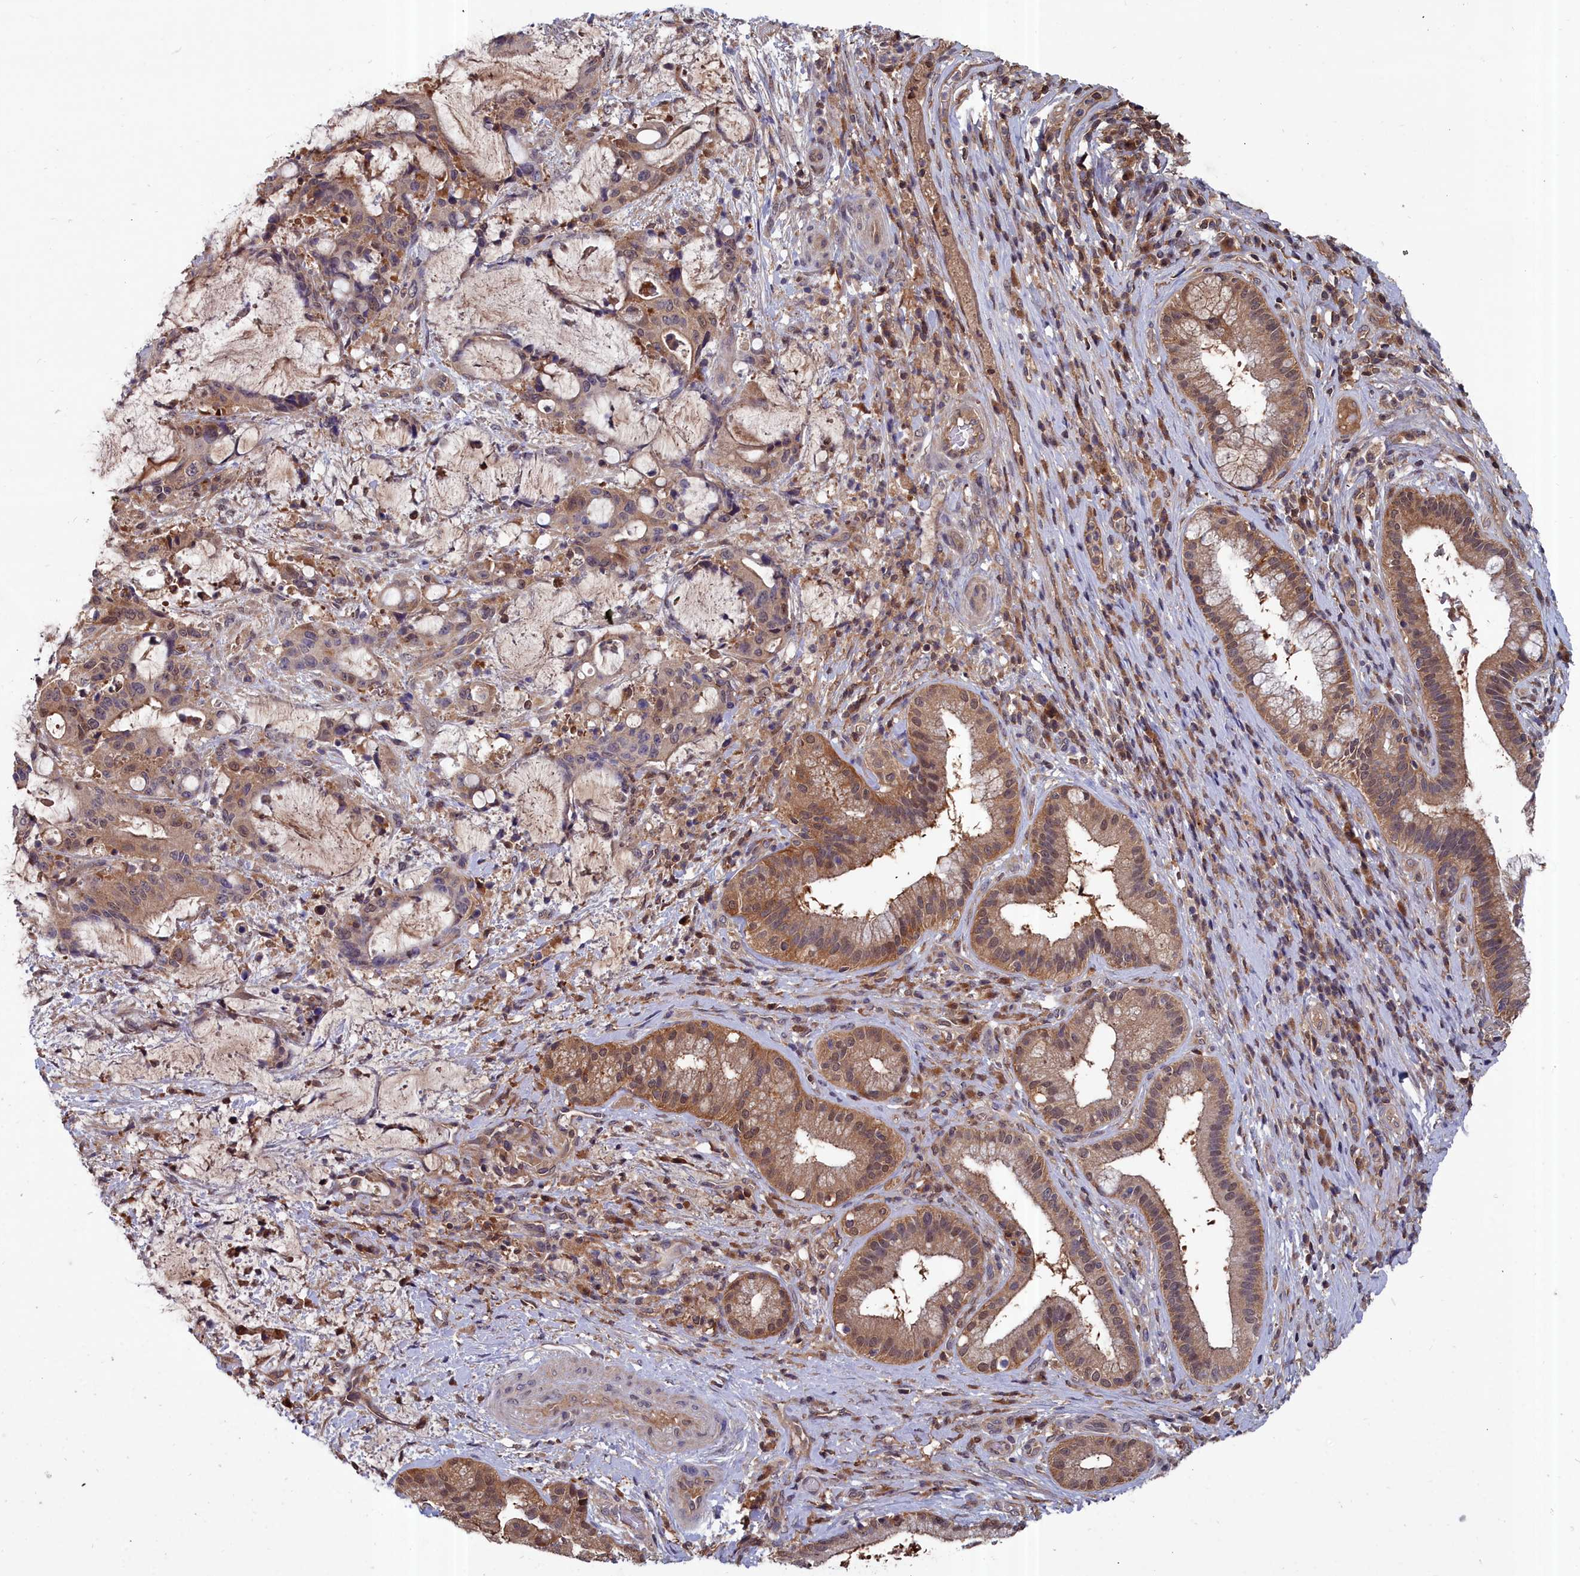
{"staining": {"intensity": "moderate", "quantity": ">75%", "location": "cytoplasmic/membranous,nuclear"}, "tissue": "liver cancer", "cell_type": "Tumor cells", "image_type": "cancer", "snomed": [{"axis": "morphology", "description": "Normal tissue, NOS"}, {"axis": "morphology", "description": "Cholangiocarcinoma"}, {"axis": "topography", "description": "Liver"}, {"axis": "topography", "description": "Peripheral nerve tissue"}], "caption": "Human liver cancer stained for a protein (brown) reveals moderate cytoplasmic/membranous and nuclear positive staining in about >75% of tumor cells.", "gene": "GFRA2", "patient": {"sex": "female", "age": 73}}